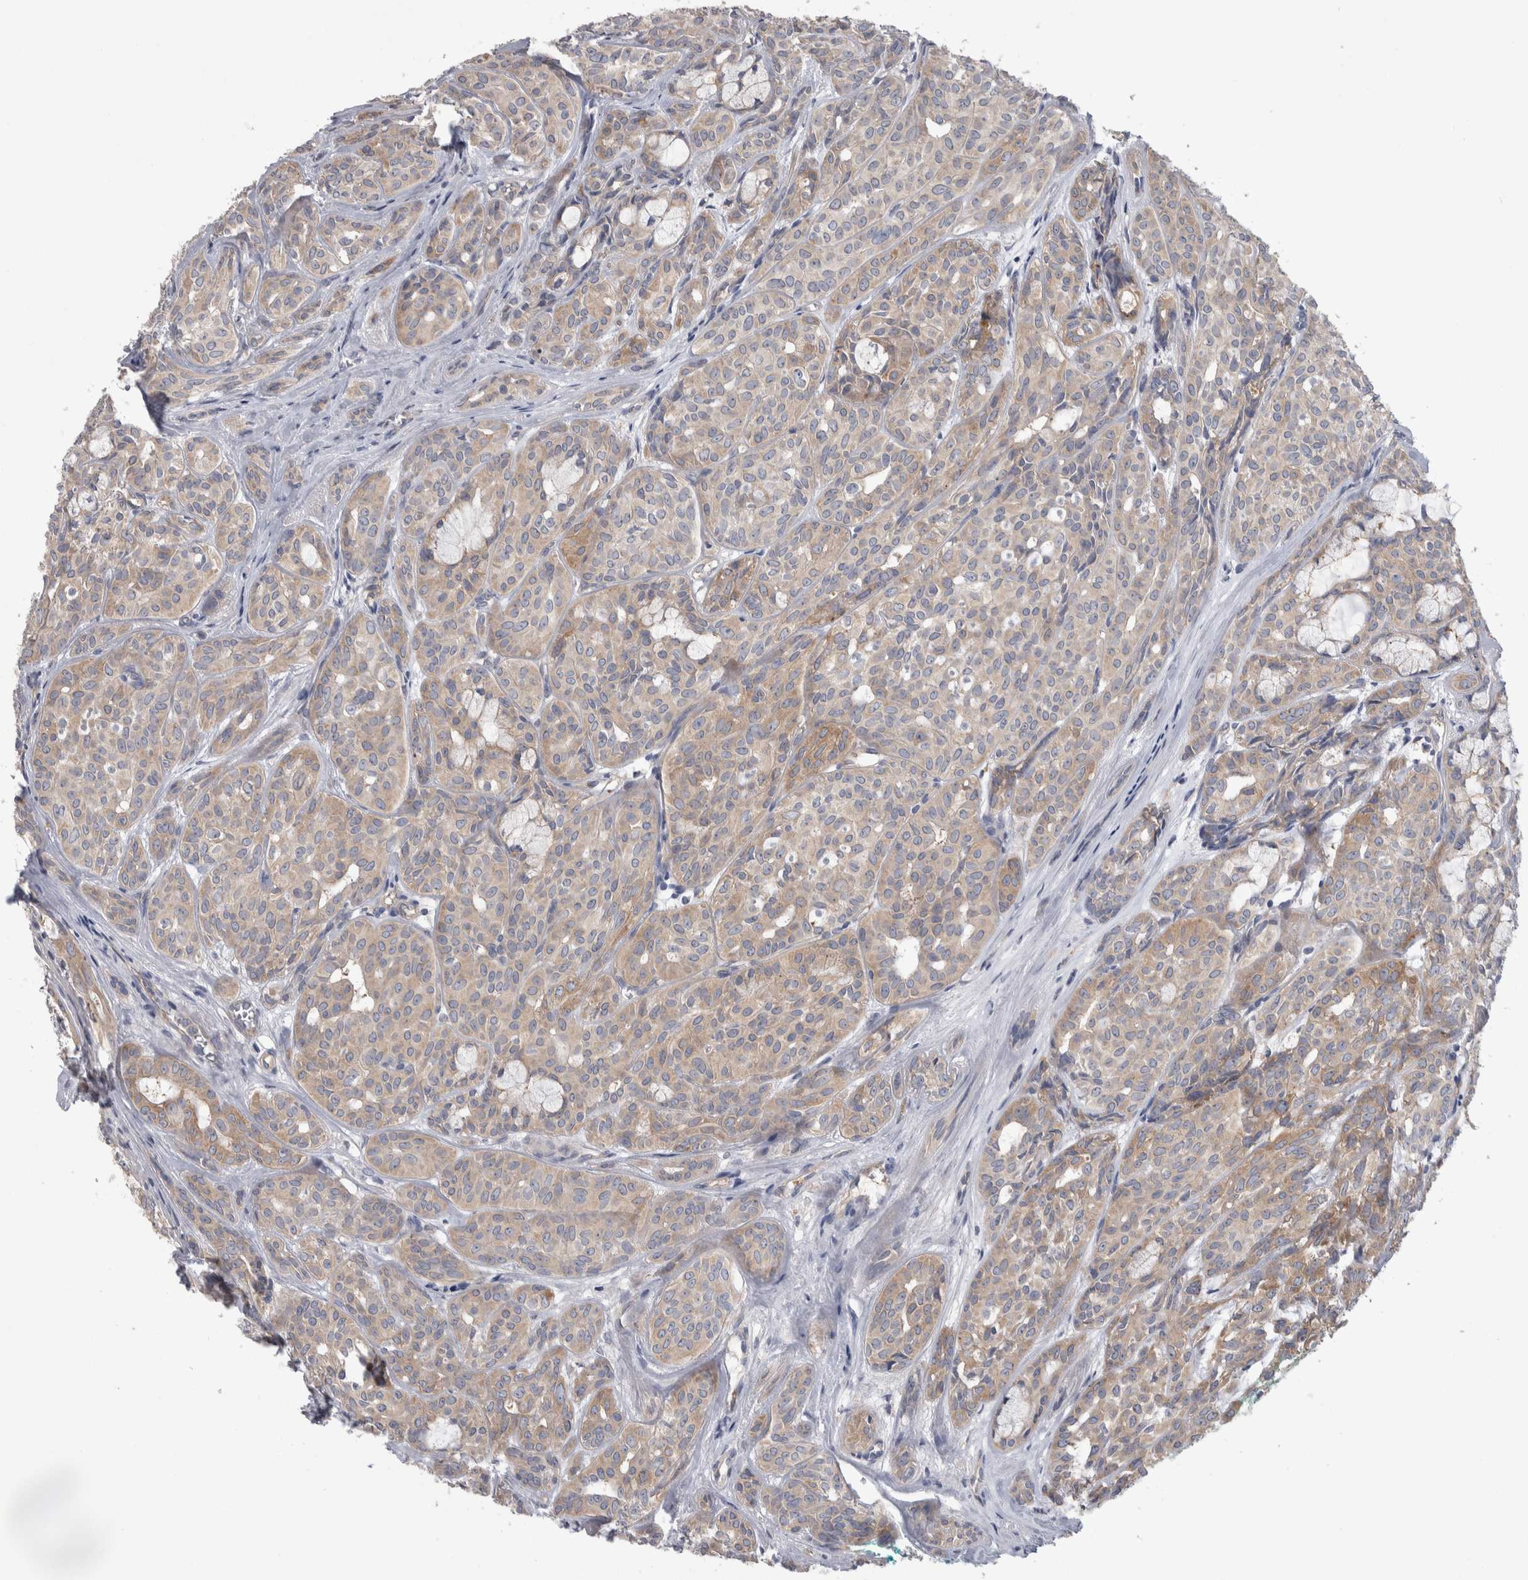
{"staining": {"intensity": "weak", "quantity": ">75%", "location": "cytoplasmic/membranous"}, "tissue": "head and neck cancer", "cell_type": "Tumor cells", "image_type": "cancer", "snomed": [{"axis": "morphology", "description": "Adenocarcinoma, NOS"}, {"axis": "topography", "description": "Salivary gland, NOS"}, {"axis": "topography", "description": "Head-Neck"}], "caption": "A low amount of weak cytoplasmic/membranous expression is identified in about >75% of tumor cells in head and neck cancer (adenocarcinoma) tissue.", "gene": "GPHN", "patient": {"sex": "female", "age": 76}}